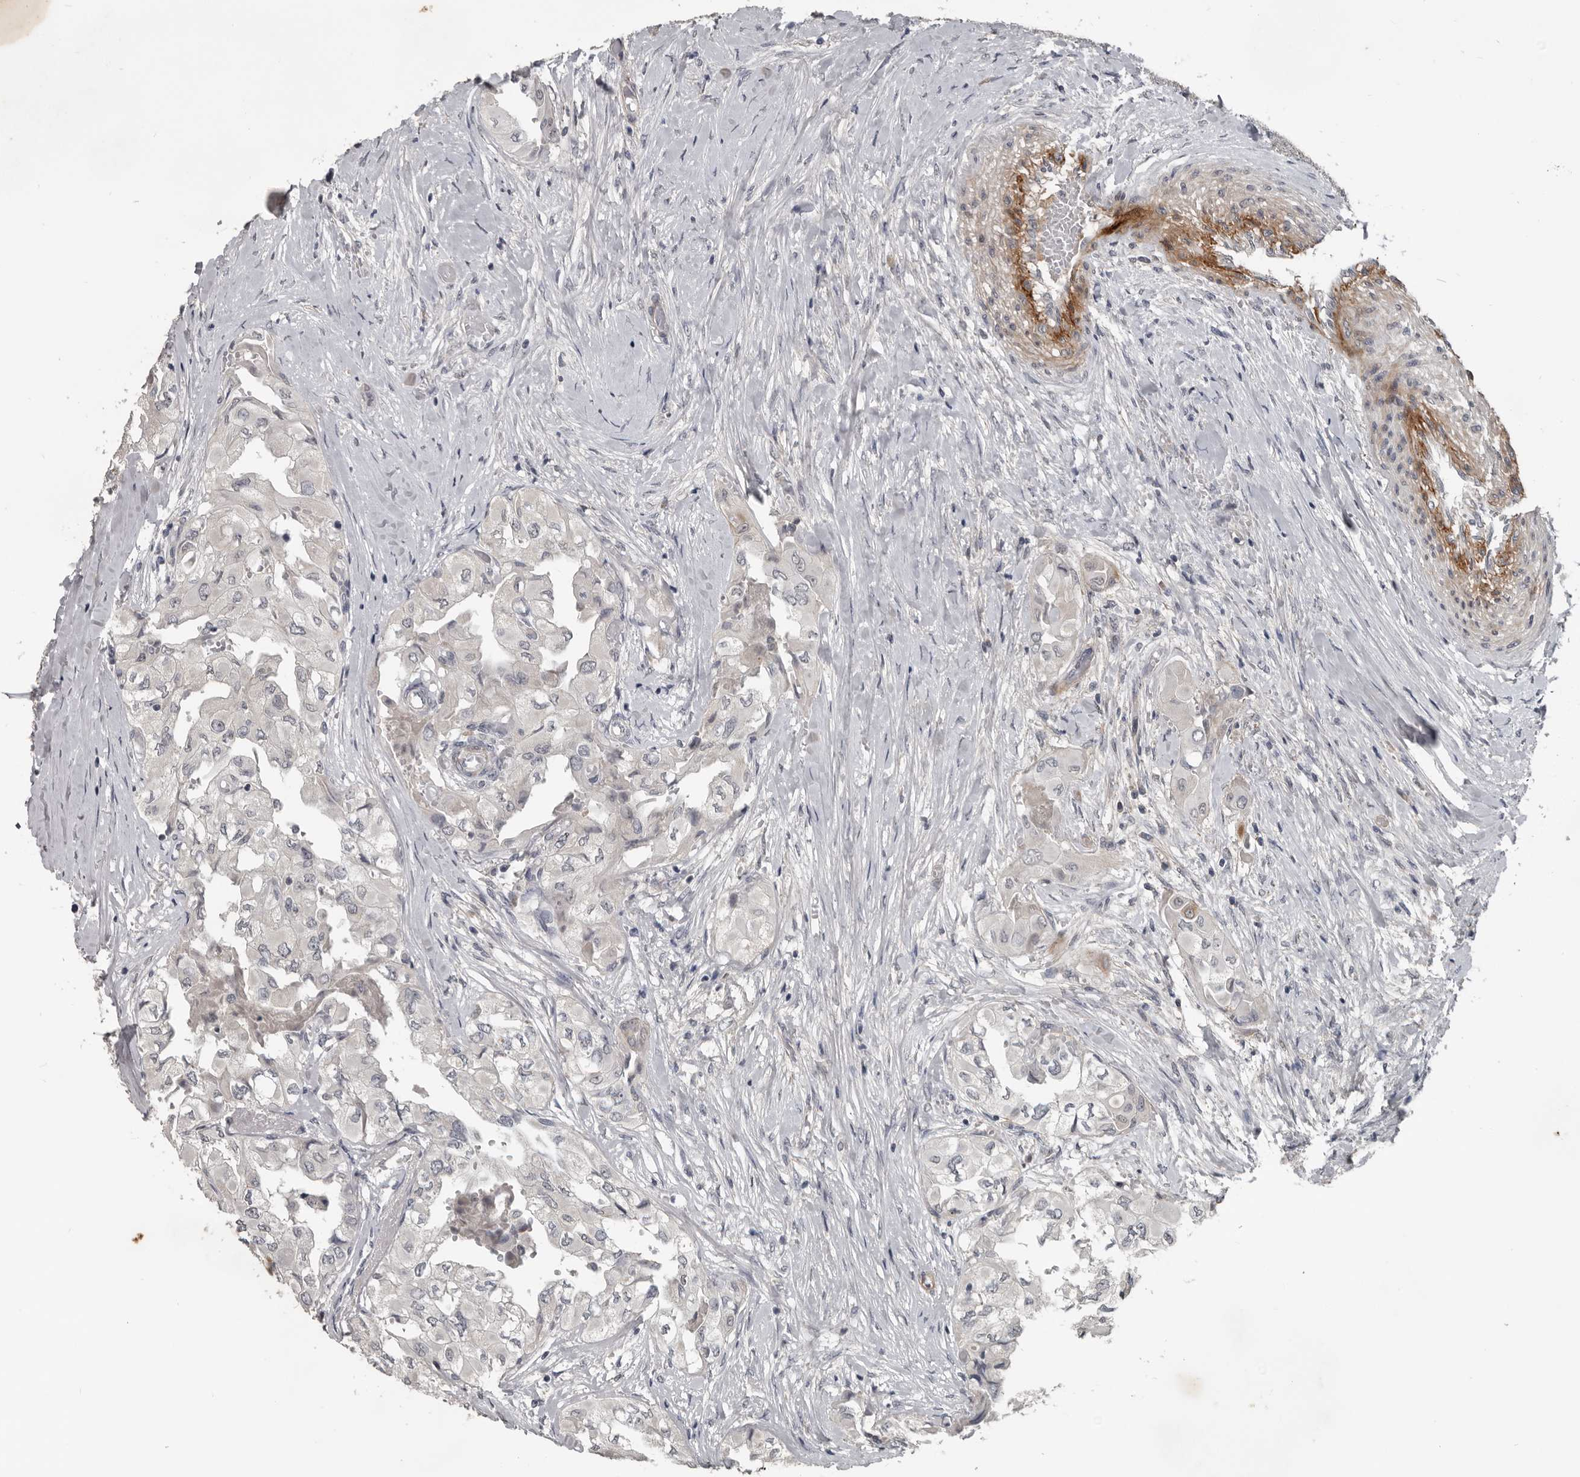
{"staining": {"intensity": "negative", "quantity": "none", "location": "none"}, "tissue": "thyroid cancer", "cell_type": "Tumor cells", "image_type": "cancer", "snomed": [{"axis": "morphology", "description": "Papillary adenocarcinoma, NOS"}, {"axis": "topography", "description": "Thyroid gland"}], "caption": "Thyroid cancer stained for a protein using IHC shows no positivity tumor cells.", "gene": "C1orf216", "patient": {"sex": "female", "age": 59}}